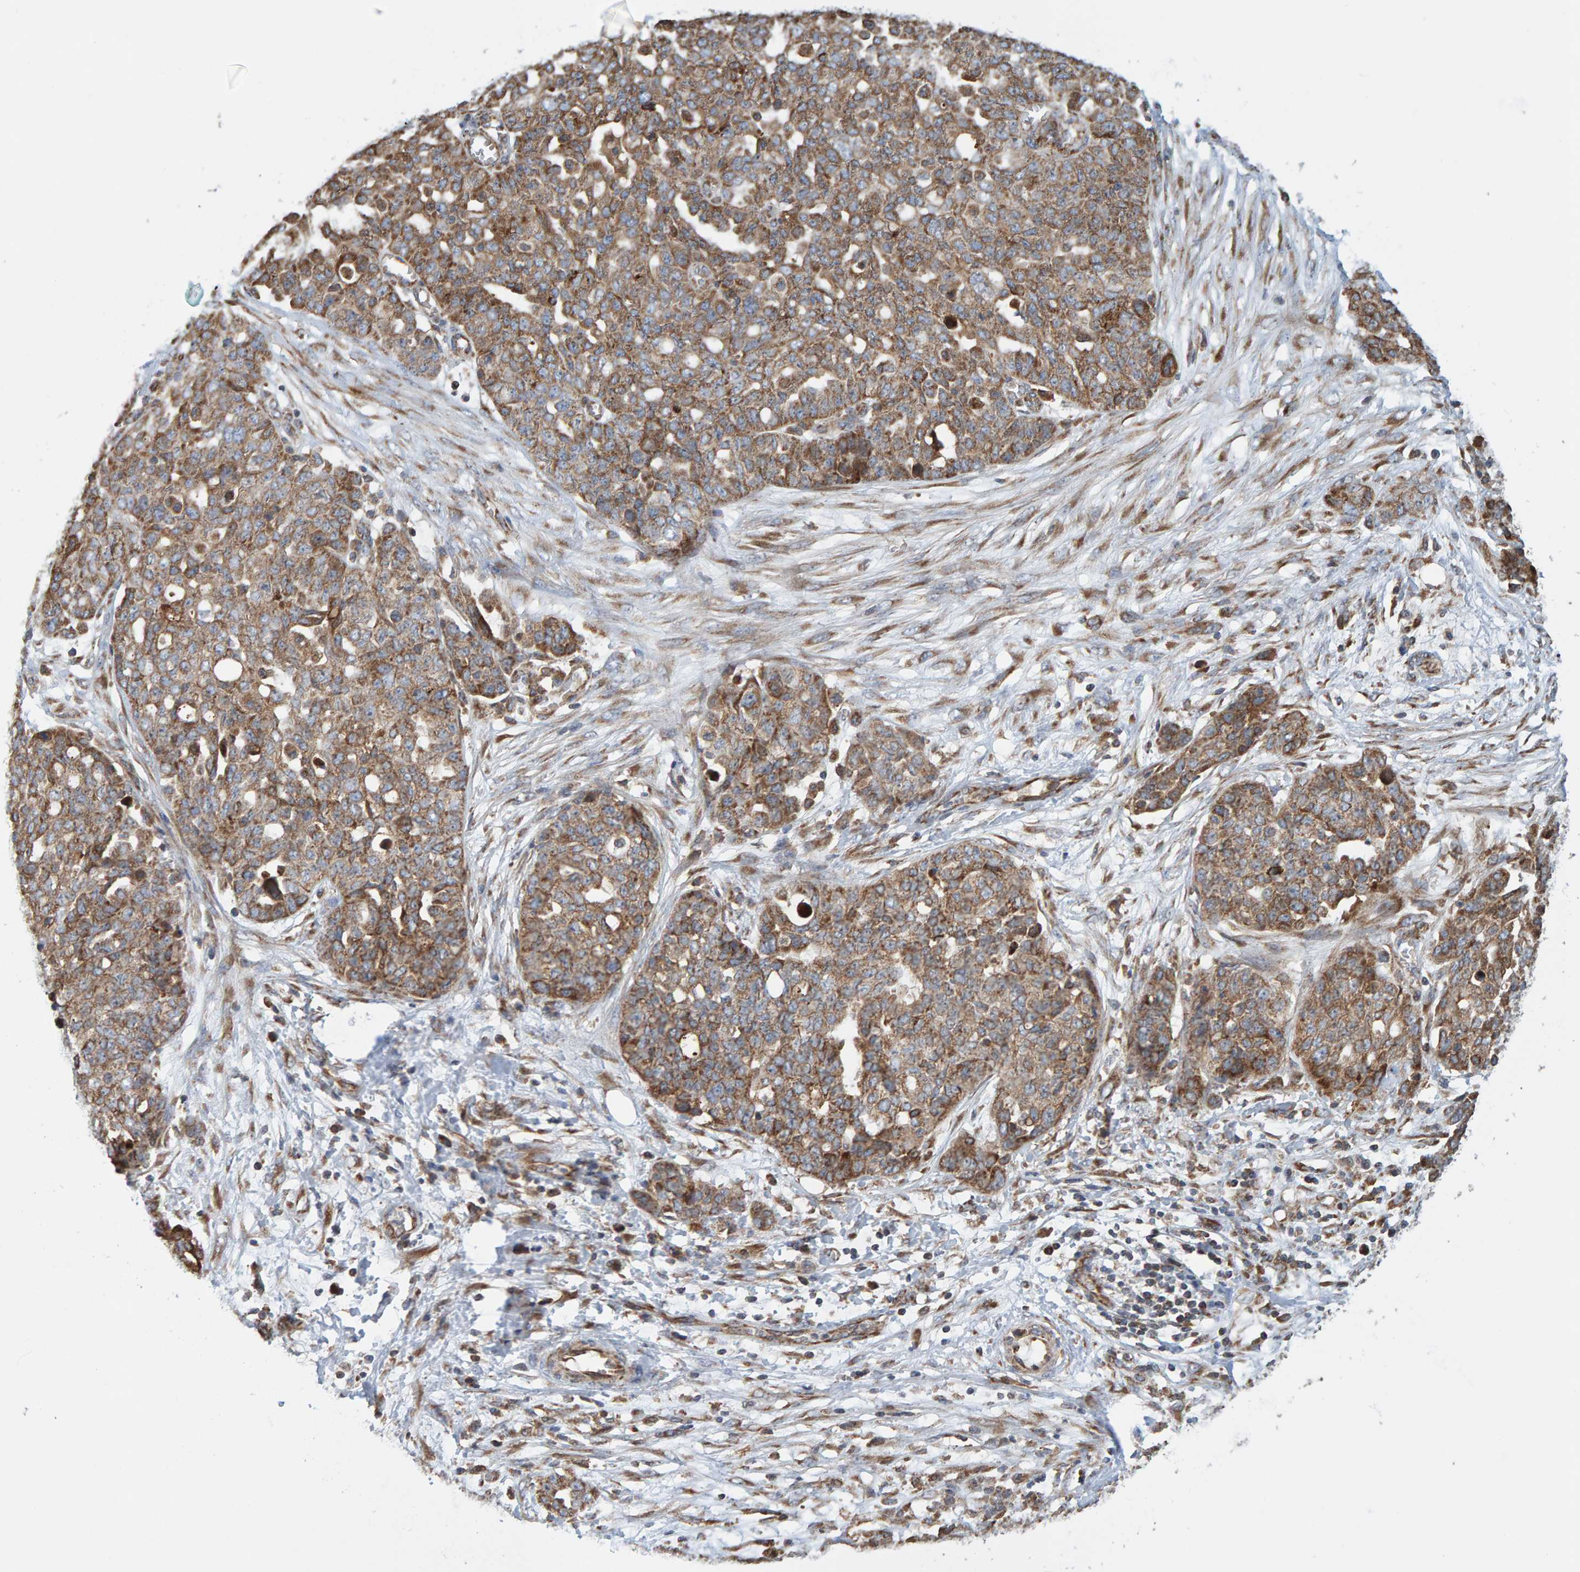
{"staining": {"intensity": "moderate", "quantity": ">75%", "location": "cytoplasmic/membranous"}, "tissue": "ovarian cancer", "cell_type": "Tumor cells", "image_type": "cancer", "snomed": [{"axis": "morphology", "description": "Cystadenocarcinoma, serous, NOS"}, {"axis": "topography", "description": "Soft tissue"}, {"axis": "topography", "description": "Ovary"}], "caption": "The immunohistochemical stain labels moderate cytoplasmic/membranous expression in tumor cells of ovarian serous cystadenocarcinoma tissue.", "gene": "MRPL45", "patient": {"sex": "female", "age": 57}}